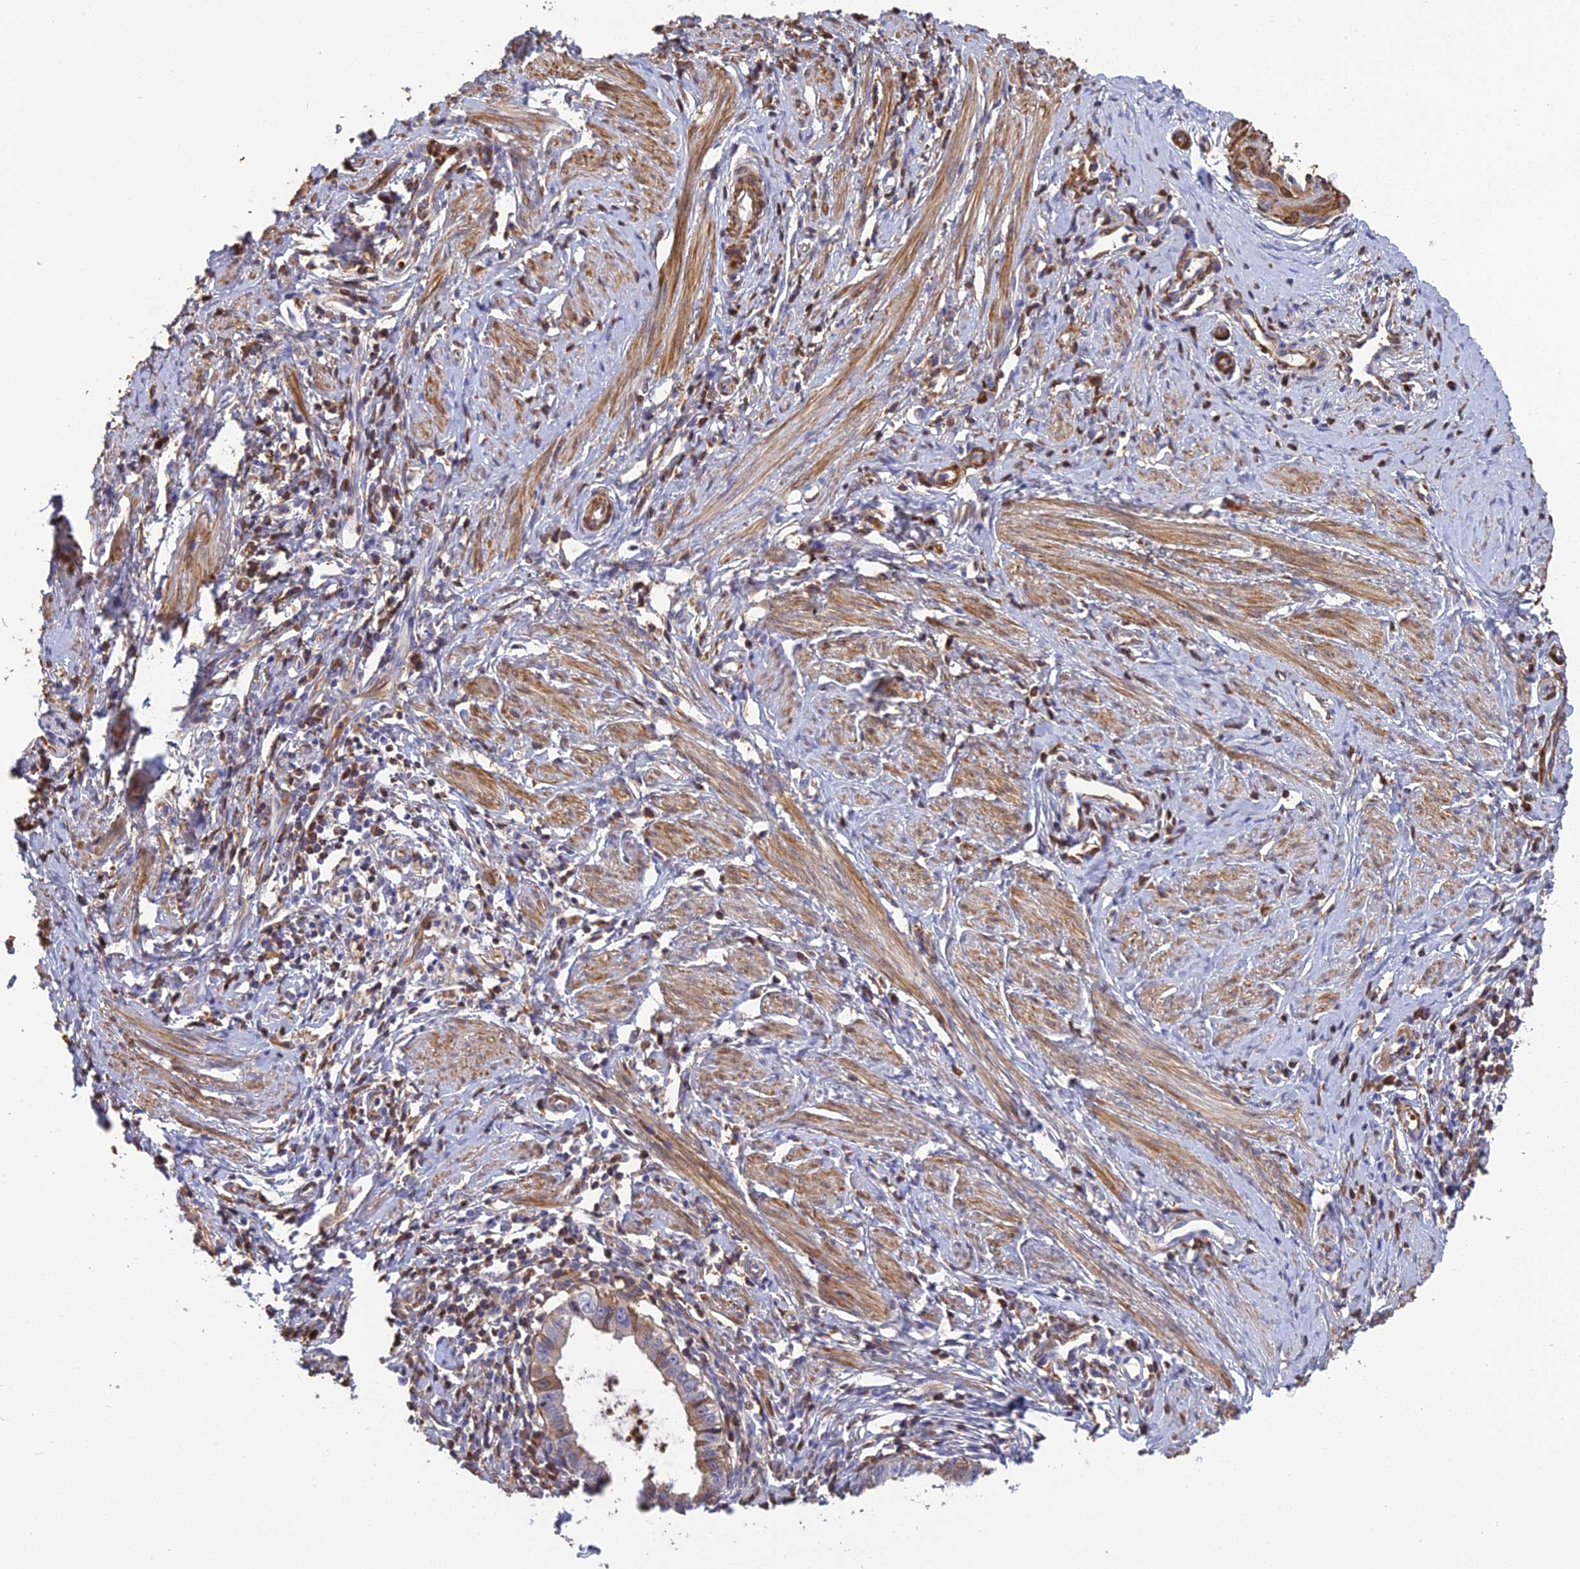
{"staining": {"intensity": "moderate", "quantity": "25%-75%", "location": "cytoplasmic/membranous"}, "tissue": "cervical cancer", "cell_type": "Tumor cells", "image_type": "cancer", "snomed": [{"axis": "morphology", "description": "Adenocarcinoma, NOS"}, {"axis": "topography", "description": "Cervix"}], "caption": "Immunohistochemical staining of adenocarcinoma (cervical) reveals medium levels of moderate cytoplasmic/membranous expression in approximately 25%-75% of tumor cells.", "gene": "PZP", "patient": {"sex": "female", "age": 36}}